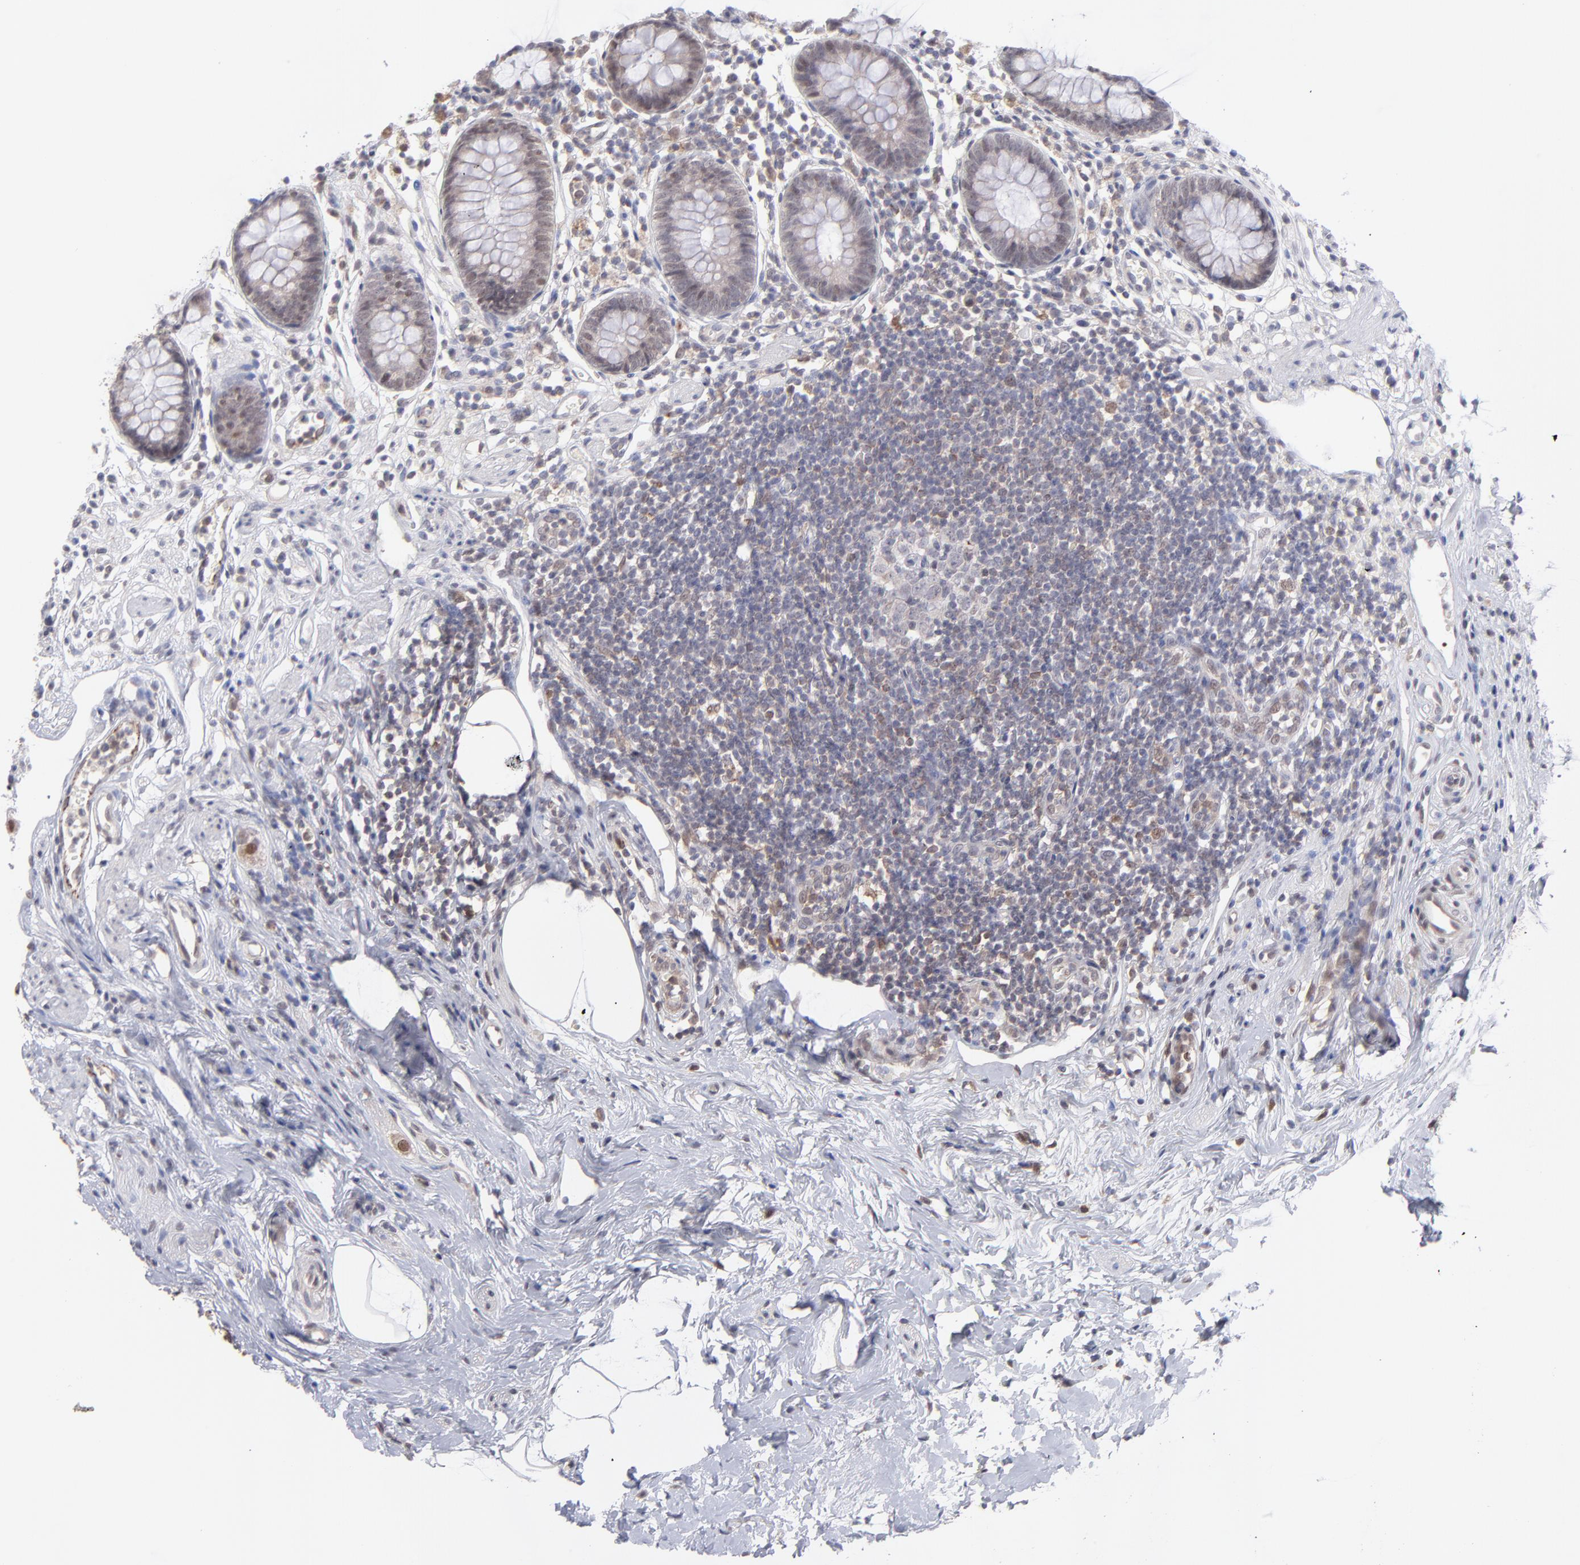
{"staining": {"intensity": "moderate", "quantity": "<25%", "location": "cytoplasmic/membranous"}, "tissue": "appendix", "cell_type": "Glandular cells", "image_type": "normal", "snomed": [{"axis": "morphology", "description": "Normal tissue, NOS"}, {"axis": "topography", "description": "Appendix"}], "caption": "DAB immunohistochemical staining of benign appendix reveals moderate cytoplasmic/membranous protein expression in about <25% of glandular cells.", "gene": "OAS1", "patient": {"sex": "male", "age": 38}}